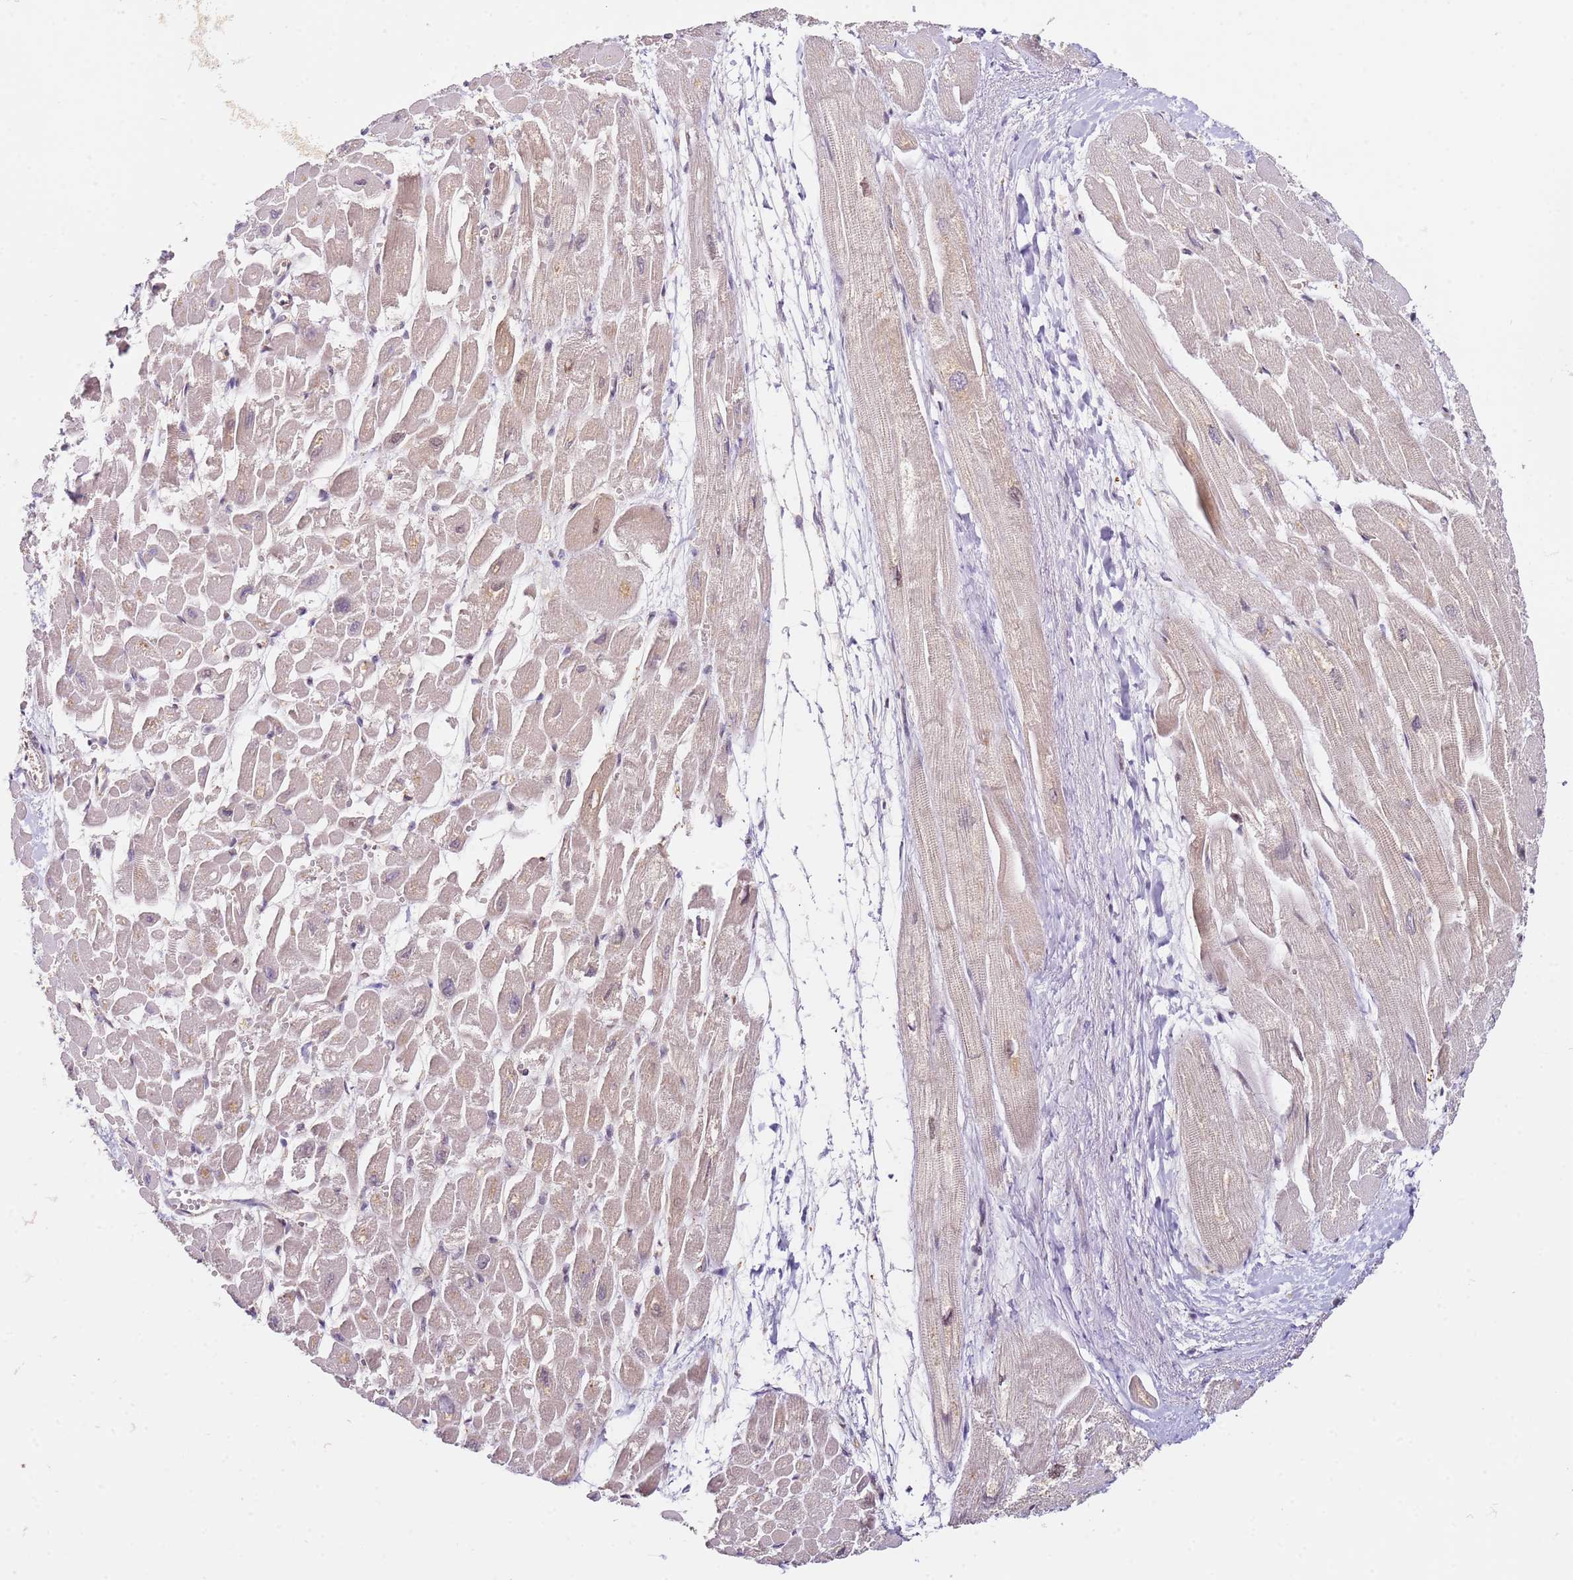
{"staining": {"intensity": "weak", "quantity": "<25%", "location": "cytoplasmic/membranous"}, "tissue": "heart muscle", "cell_type": "Cardiomyocytes", "image_type": "normal", "snomed": [{"axis": "morphology", "description": "Normal tissue, NOS"}, {"axis": "topography", "description": "Heart"}], "caption": "DAB immunohistochemical staining of unremarkable heart muscle demonstrates no significant expression in cardiomyocytes.", "gene": "LGALSL", "patient": {"sex": "male", "age": 54}}